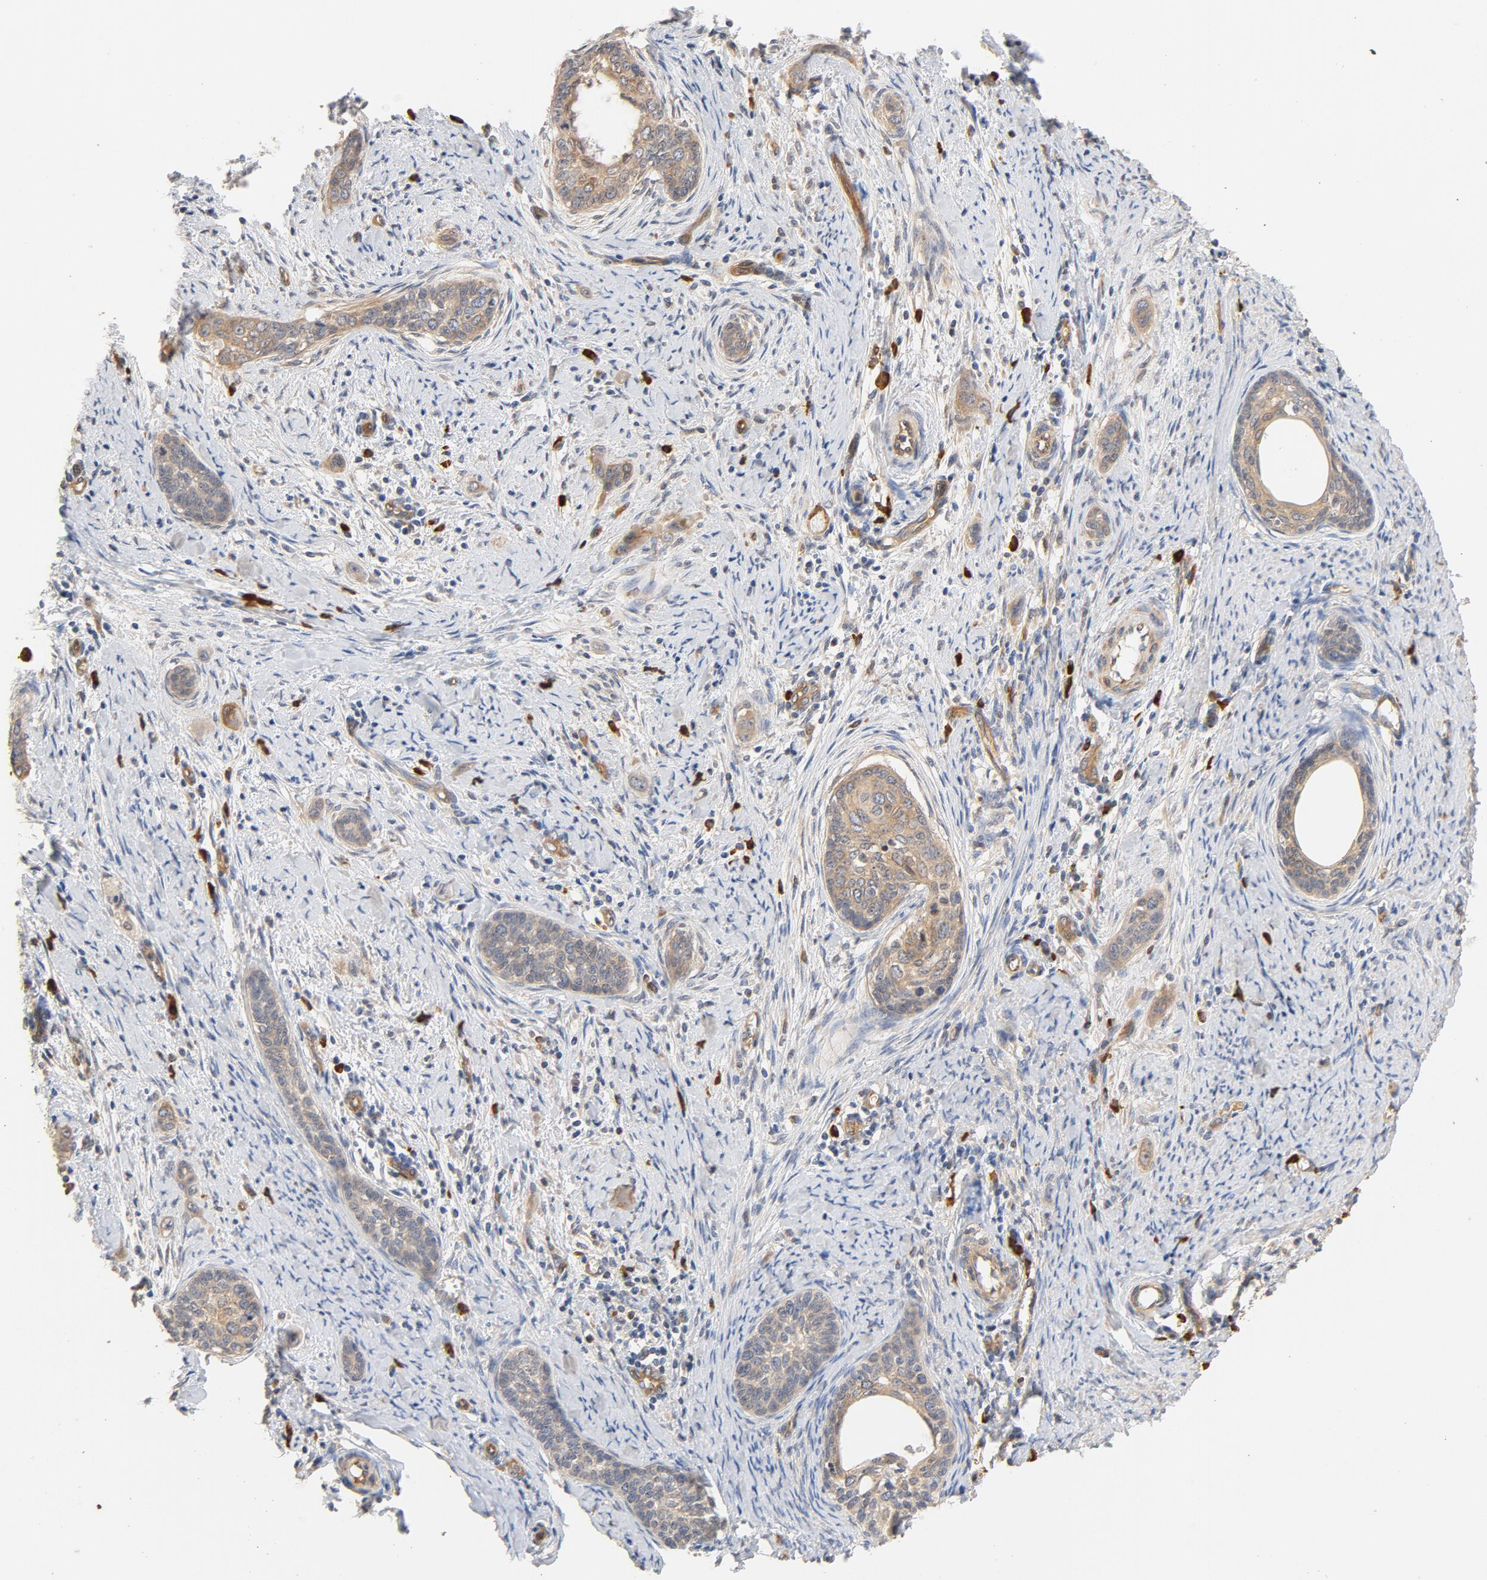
{"staining": {"intensity": "weak", "quantity": ">75%", "location": "cytoplasmic/membranous"}, "tissue": "cervical cancer", "cell_type": "Tumor cells", "image_type": "cancer", "snomed": [{"axis": "morphology", "description": "Squamous cell carcinoma, NOS"}, {"axis": "topography", "description": "Cervix"}], "caption": "About >75% of tumor cells in human cervical cancer exhibit weak cytoplasmic/membranous protein expression as visualized by brown immunohistochemical staining.", "gene": "UBE2J1", "patient": {"sex": "female", "age": 33}}